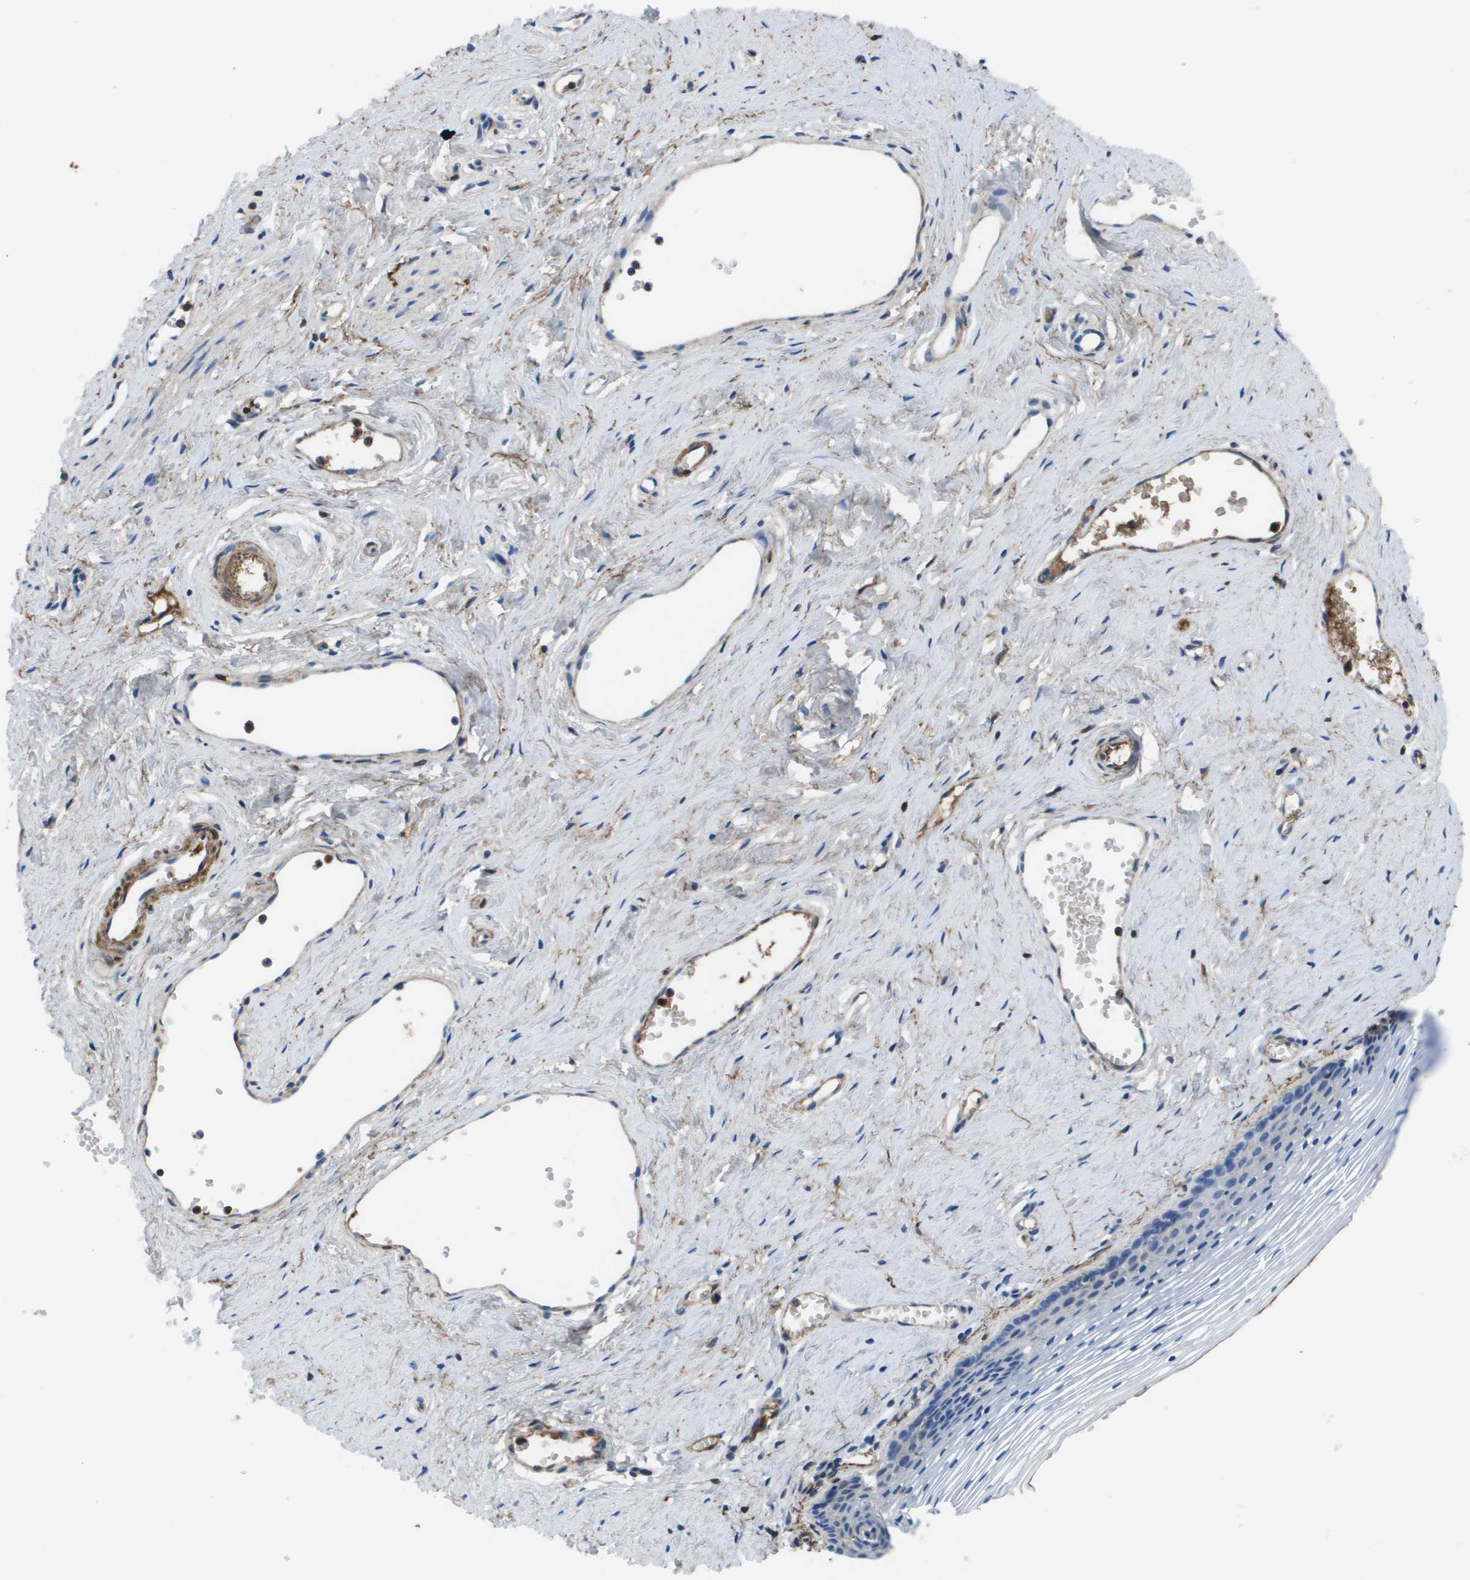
{"staining": {"intensity": "moderate", "quantity": "<25%", "location": "cytoplasmic/membranous"}, "tissue": "vagina", "cell_type": "Squamous epithelial cells", "image_type": "normal", "snomed": [{"axis": "morphology", "description": "Normal tissue, NOS"}, {"axis": "topography", "description": "Vagina"}], "caption": "A high-resolution photomicrograph shows IHC staining of benign vagina, which exhibits moderate cytoplasmic/membranous positivity in about <25% of squamous epithelial cells.", "gene": "VTN", "patient": {"sex": "female", "age": 32}}